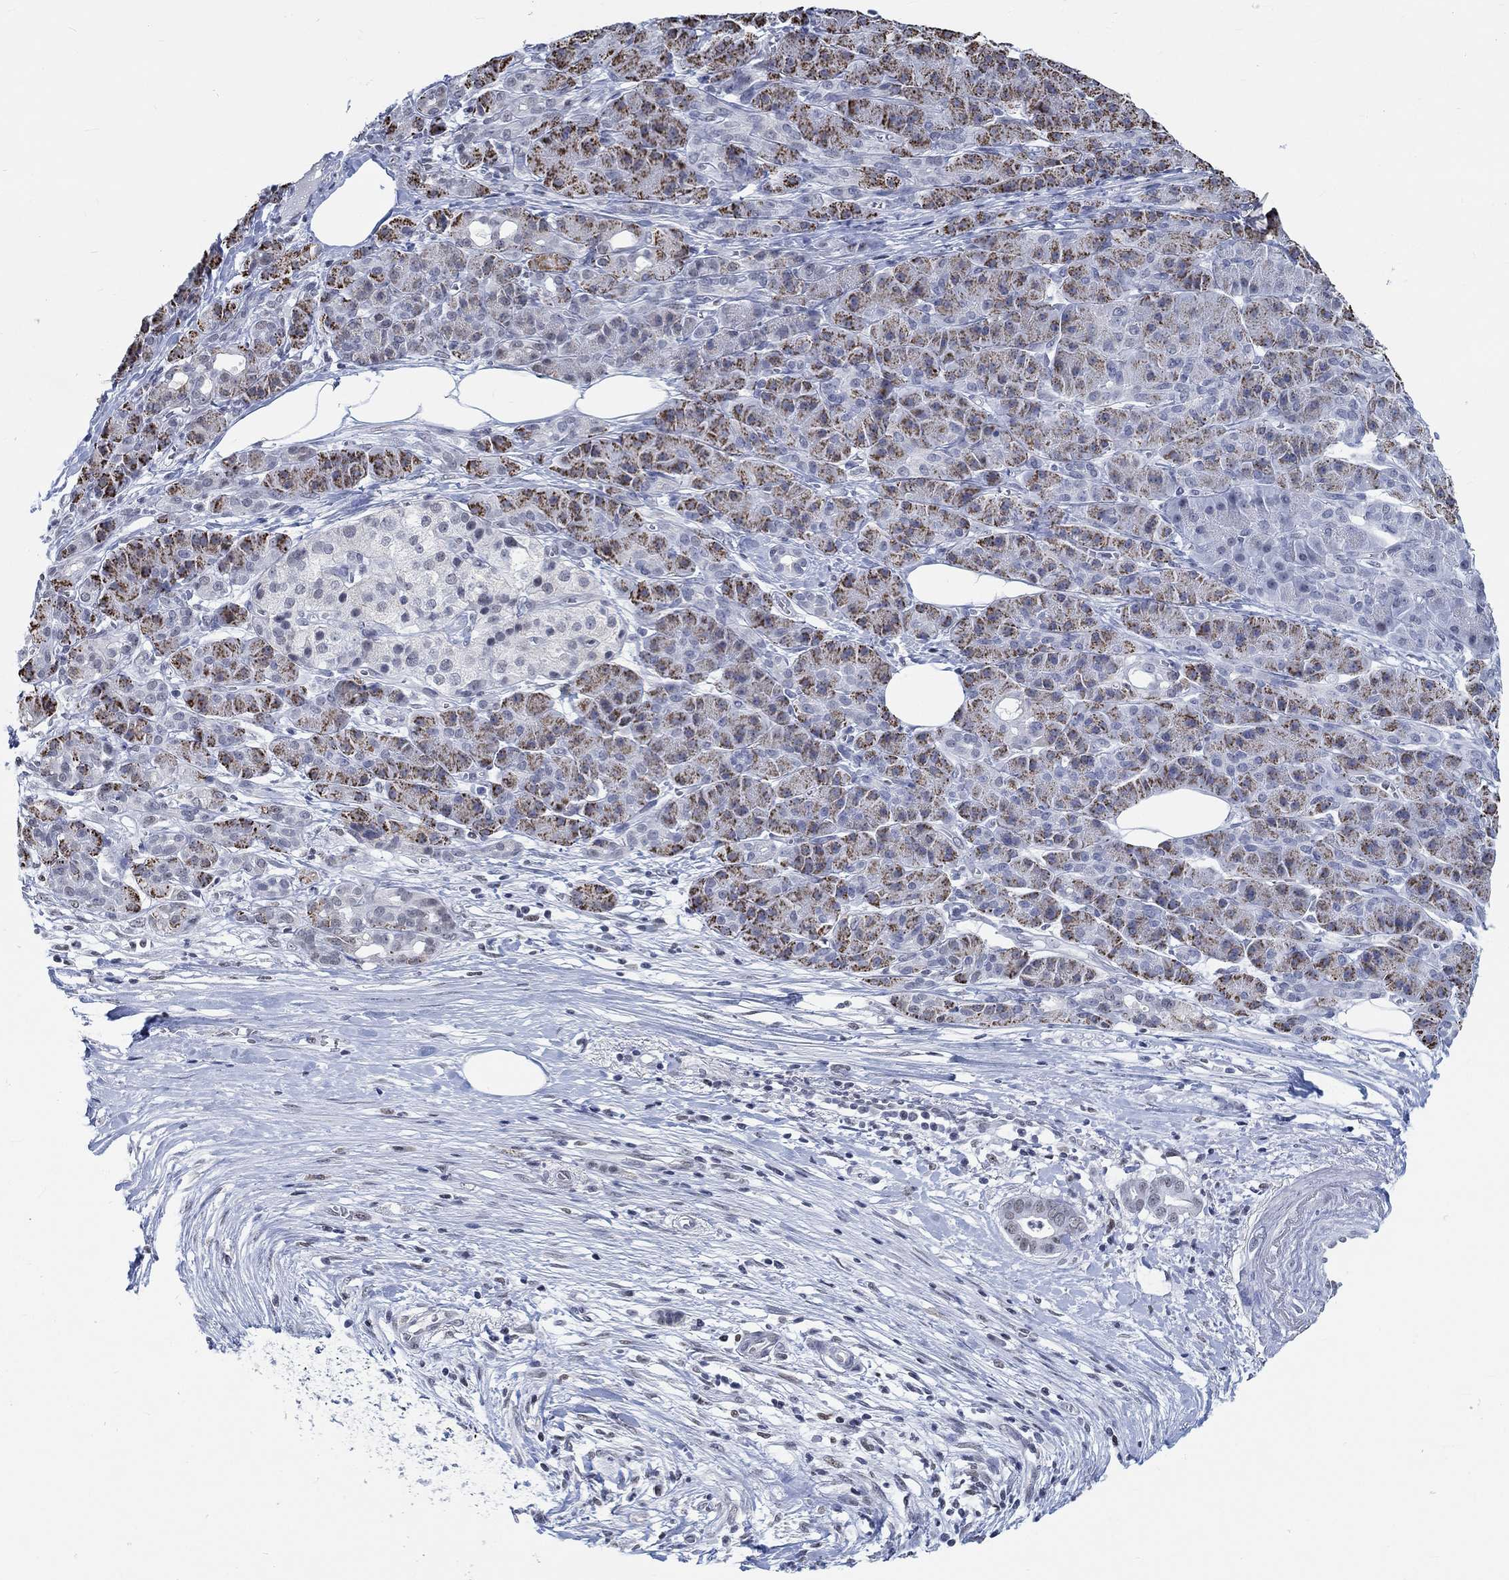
{"staining": {"intensity": "strong", "quantity": "<25%", "location": "cytoplasmic/membranous"}, "tissue": "pancreatic cancer", "cell_type": "Tumor cells", "image_type": "cancer", "snomed": [{"axis": "morphology", "description": "Adenocarcinoma, NOS"}, {"axis": "topography", "description": "Pancreas"}], "caption": "Immunohistochemistry (IHC) image of neoplastic tissue: human pancreatic cancer stained using IHC demonstrates medium levels of strong protein expression localized specifically in the cytoplasmic/membranous of tumor cells, appearing as a cytoplasmic/membranous brown color.", "gene": "KCNH8", "patient": {"sex": "male", "age": 61}}